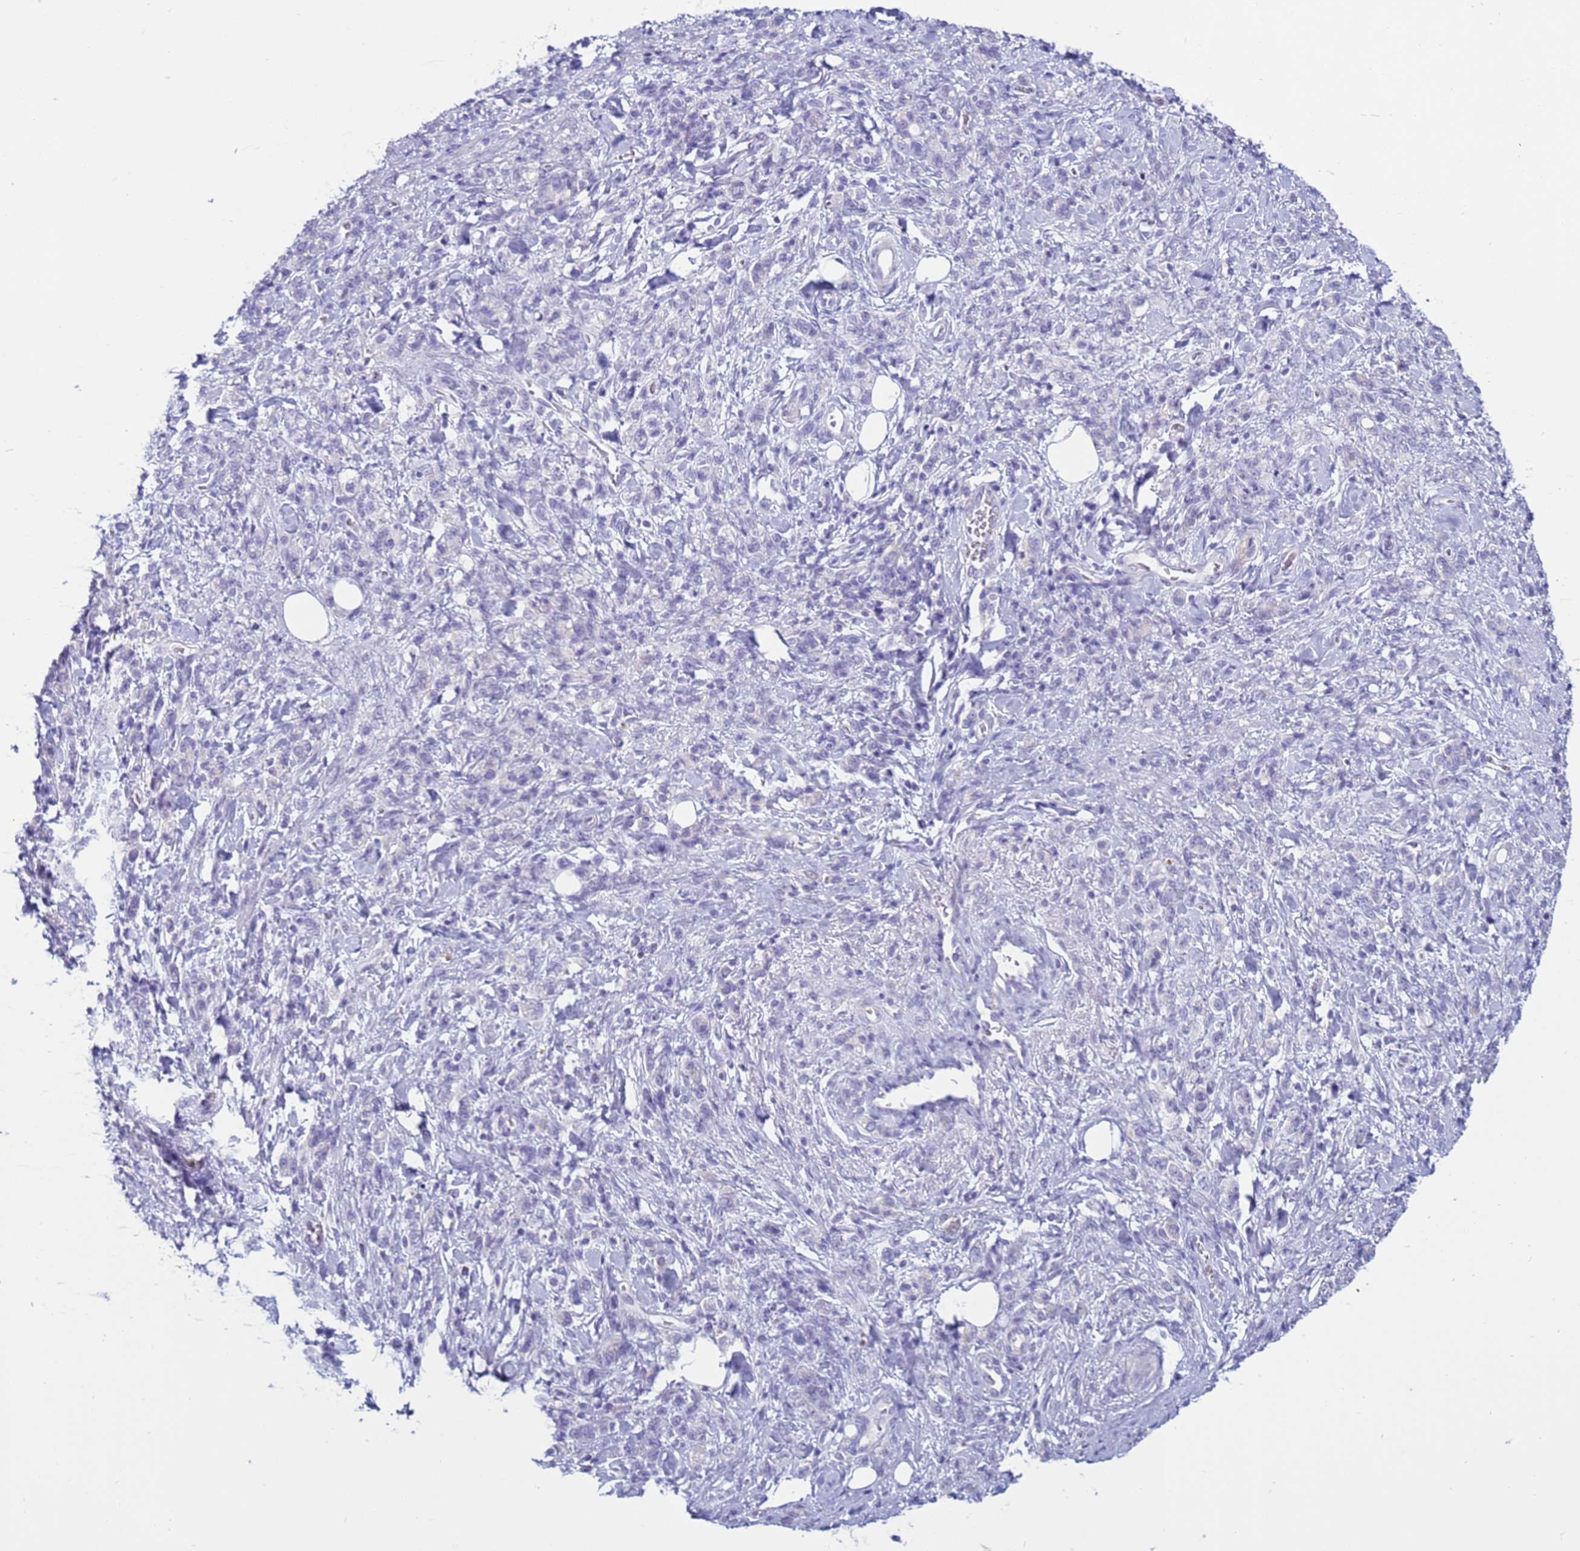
{"staining": {"intensity": "negative", "quantity": "none", "location": "none"}, "tissue": "stomach cancer", "cell_type": "Tumor cells", "image_type": "cancer", "snomed": [{"axis": "morphology", "description": "Adenocarcinoma, NOS"}, {"axis": "topography", "description": "Stomach"}], "caption": "Stomach cancer (adenocarcinoma) stained for a protein using immunohistochemistry demonstrates no staining tumor cells.", "gene": "CST4", "patient": {"sex": "male", "age": 77}}